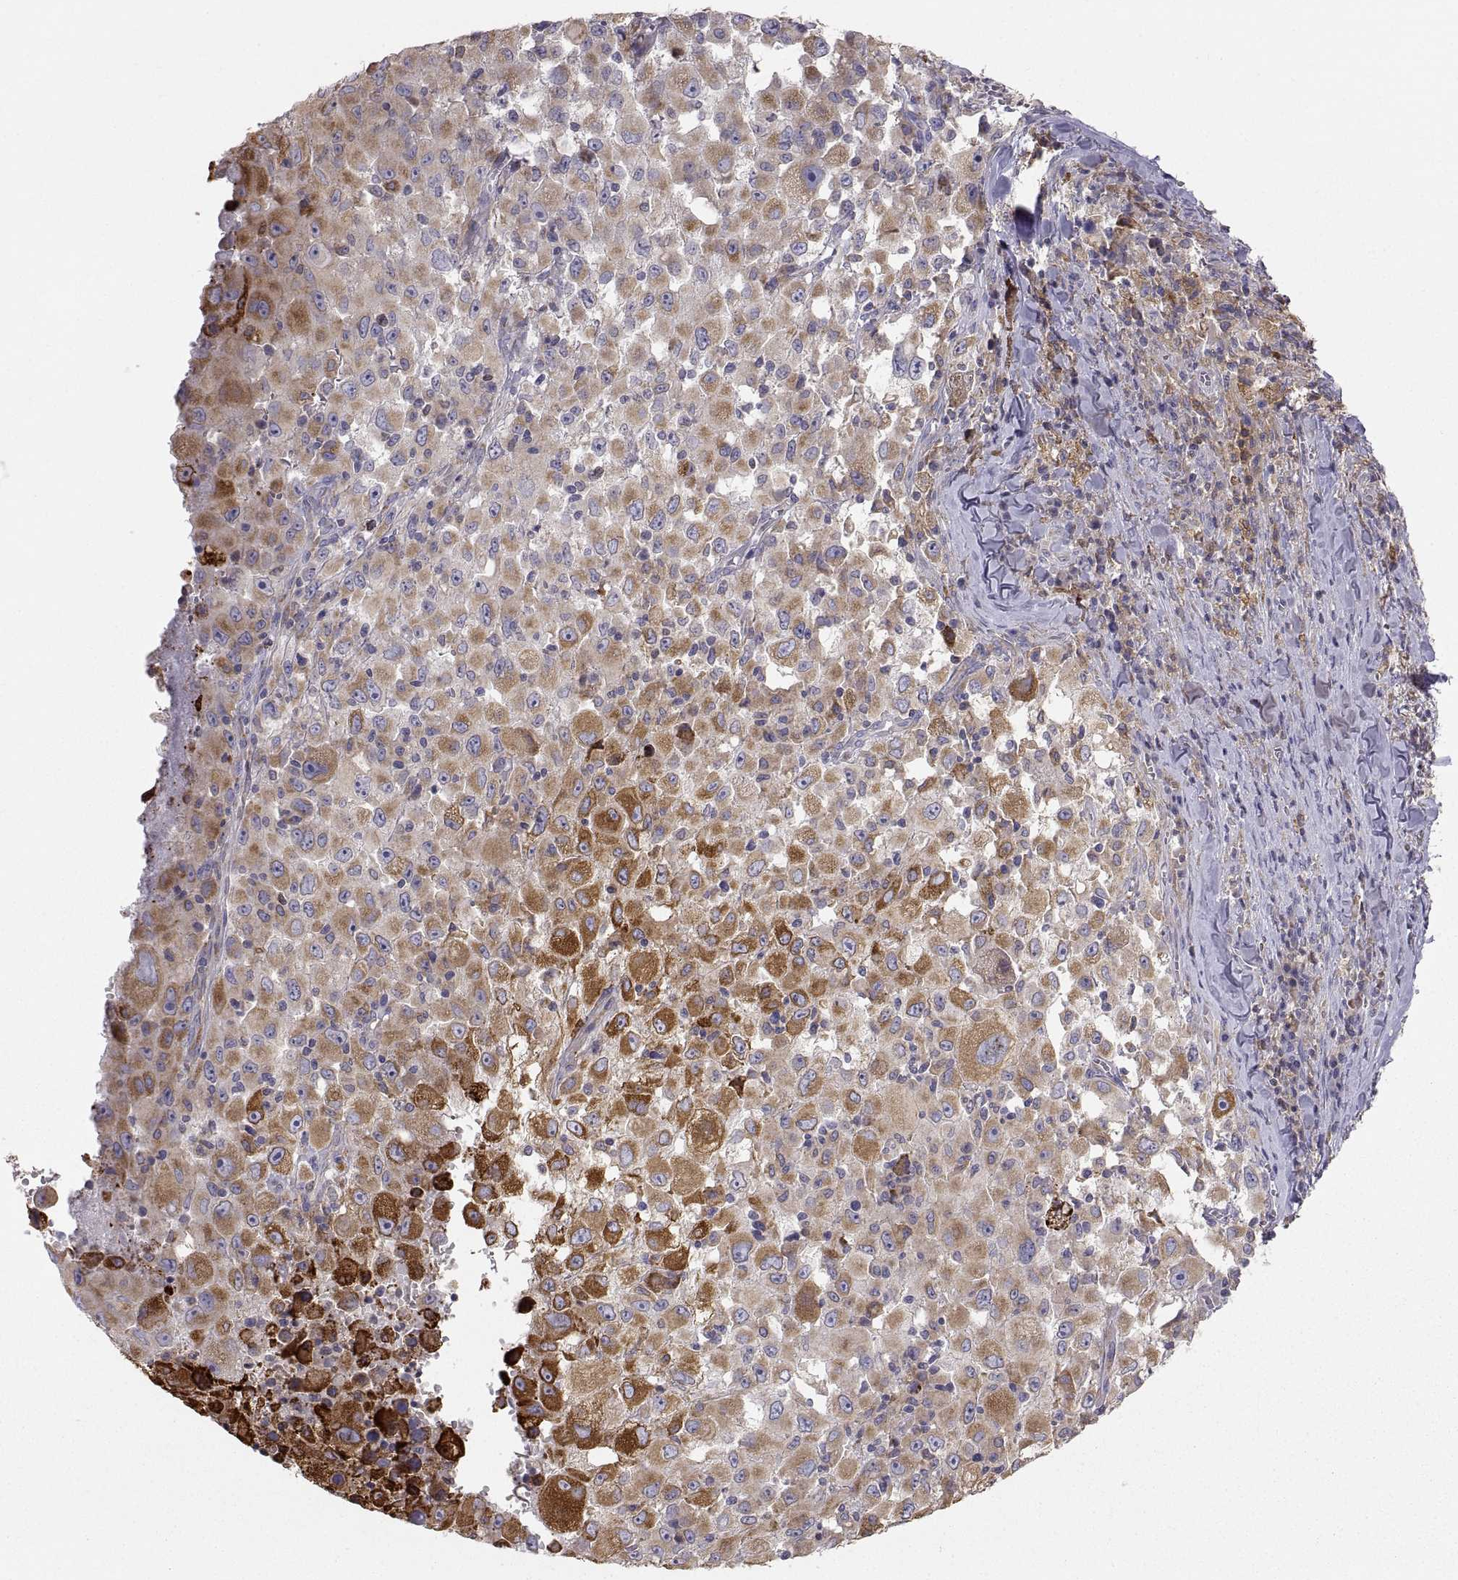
{"staining": {"intensity": "moderate", "quantity": ">75%", "location": "cytoplasmic/membranous"}, "tissue": "melanoma", "cell_type": "Tumor cells", "image_type": "cancer", "snomed": [{"axis": "morphology", "description": "Malignant melanoma, Metastatic site"}, {"axis": "topography", "description": "Soft tissue"}], "caption": "DAB (3,3'-diaminobenzidine) immunohistochemical staining of malignant melanoma (metastatic site) shows moderate cytoplasmic/membranous protein positivity in about >75% of tumor cells.", "gene": "ERO1A", "patient": {"sex": "male", "age": 50}}